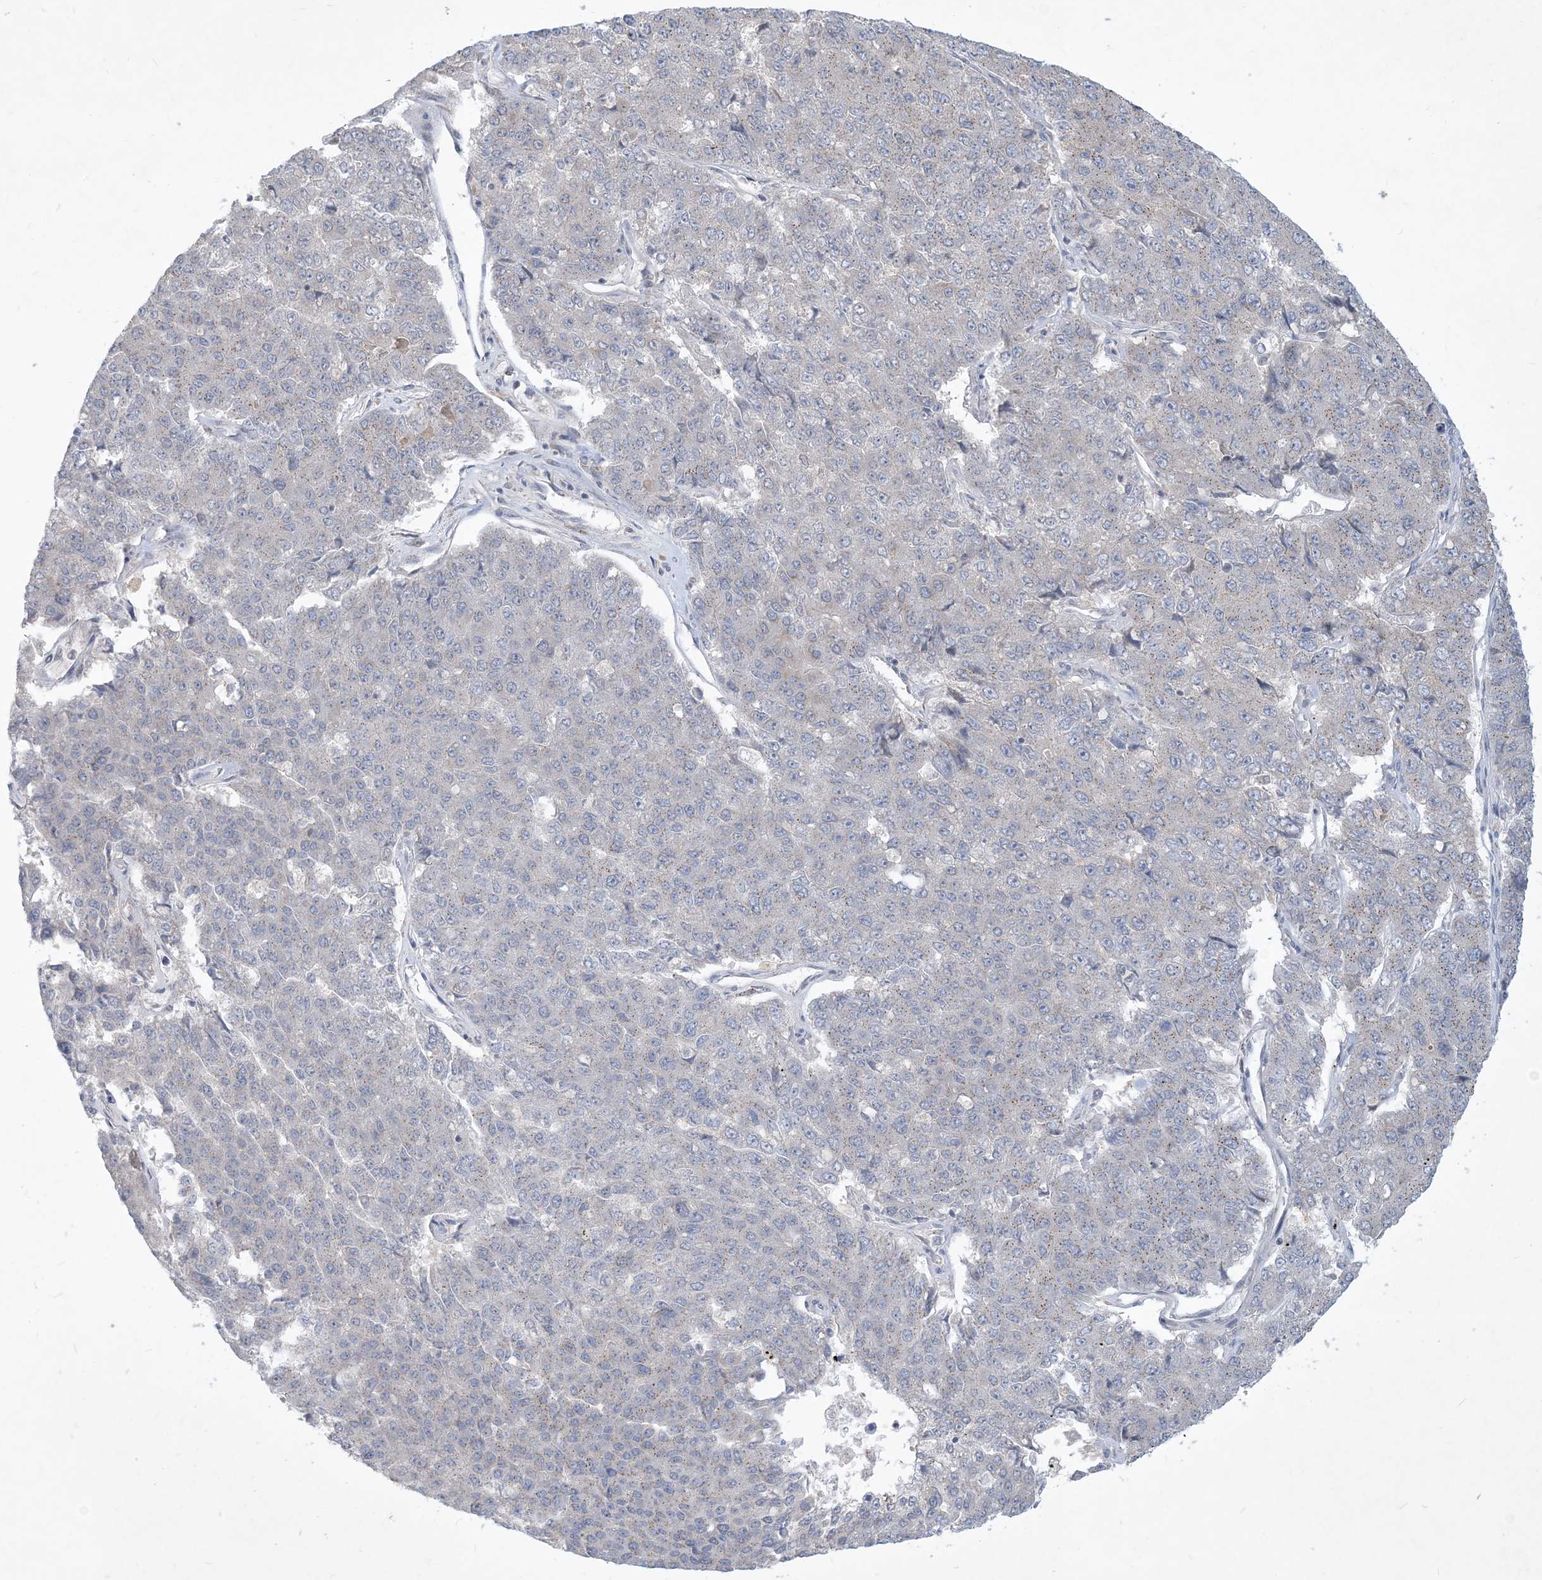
{"staining": {"intensity": "negative", "quantity": "none", "location": "none"}, "tissue": "pancreatic cancer", "cell_type": "Tumor cells", "image_type": "cancer", "snomed": [{"axis": "morphology", "description": "Adenocarcinoma, NOS"}, {"axis": "topography", "description": "Pancreas"}], "caption": "Micrograph shows no protein staining in tumor cells of pancreatic adenocarcinoma tissue.", "gene": "CCDC14", "patient": {"sex": "male", "age": 50}}